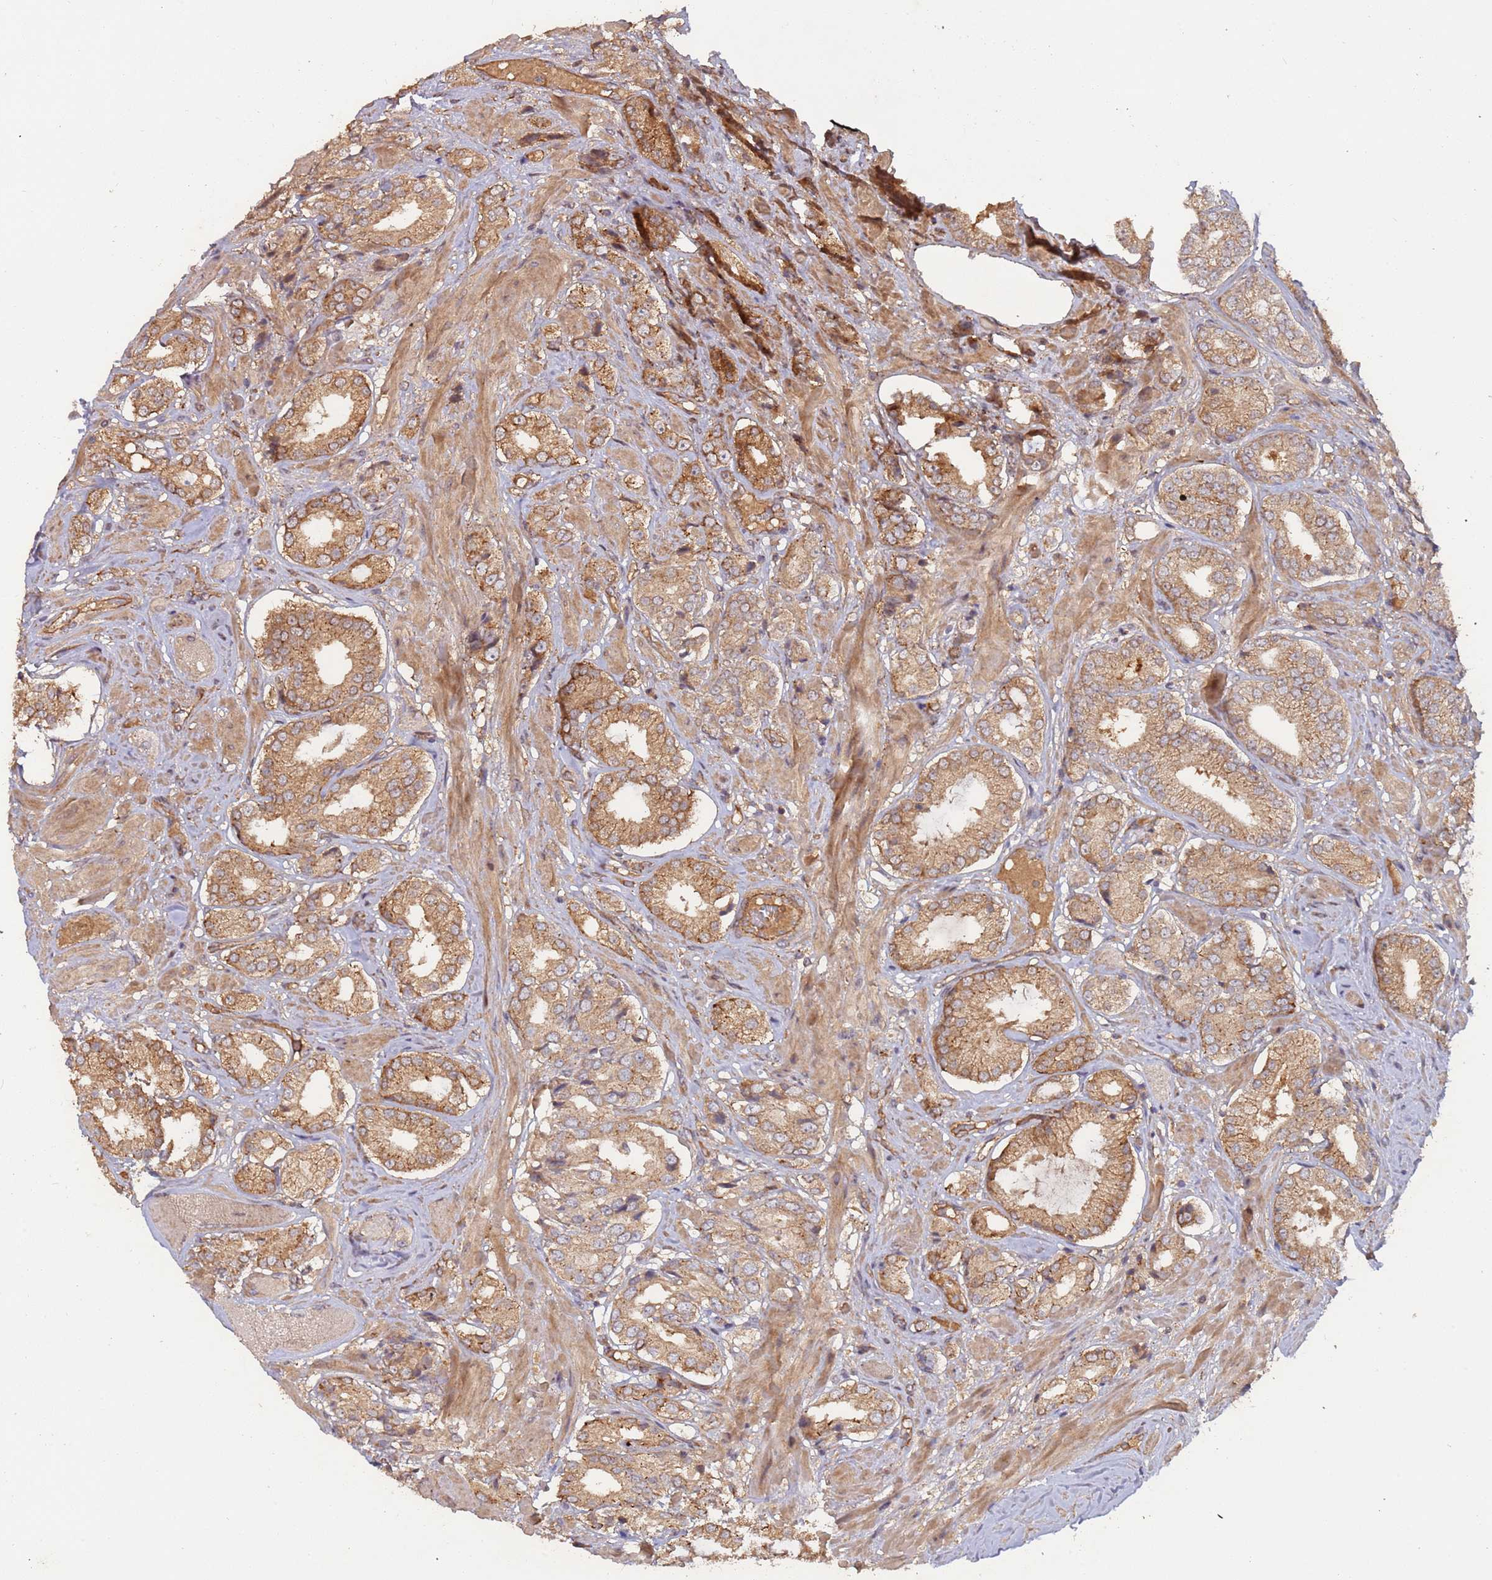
{"staining": {"intensity": "moderate", "quantity": ">75%", "location": "cytoplasmic/membranous"}, "tissue": "prostate cancer", "cell_type": "Tumor cells", "image_type": "cancer", "snomed": [{"axis": "morphology", "description": "Adenocarcinoma, High grade"}, {"axis": "topography", "description": "Prostate and seminal vesicle, NOS"}], "caption": "High-magnification brightfield microscopy of prostate cancer stained with DAB (3,3'-diaminobenzidine) (brown) and counterstained with hematoxylin (blue). tumor cells exhibit moderate cytoplasmic/membranous expression is appreciated in approximately>75% of cells.", "gene": "KANSL1L", "patient": {"sex": "male", "age": 64}}